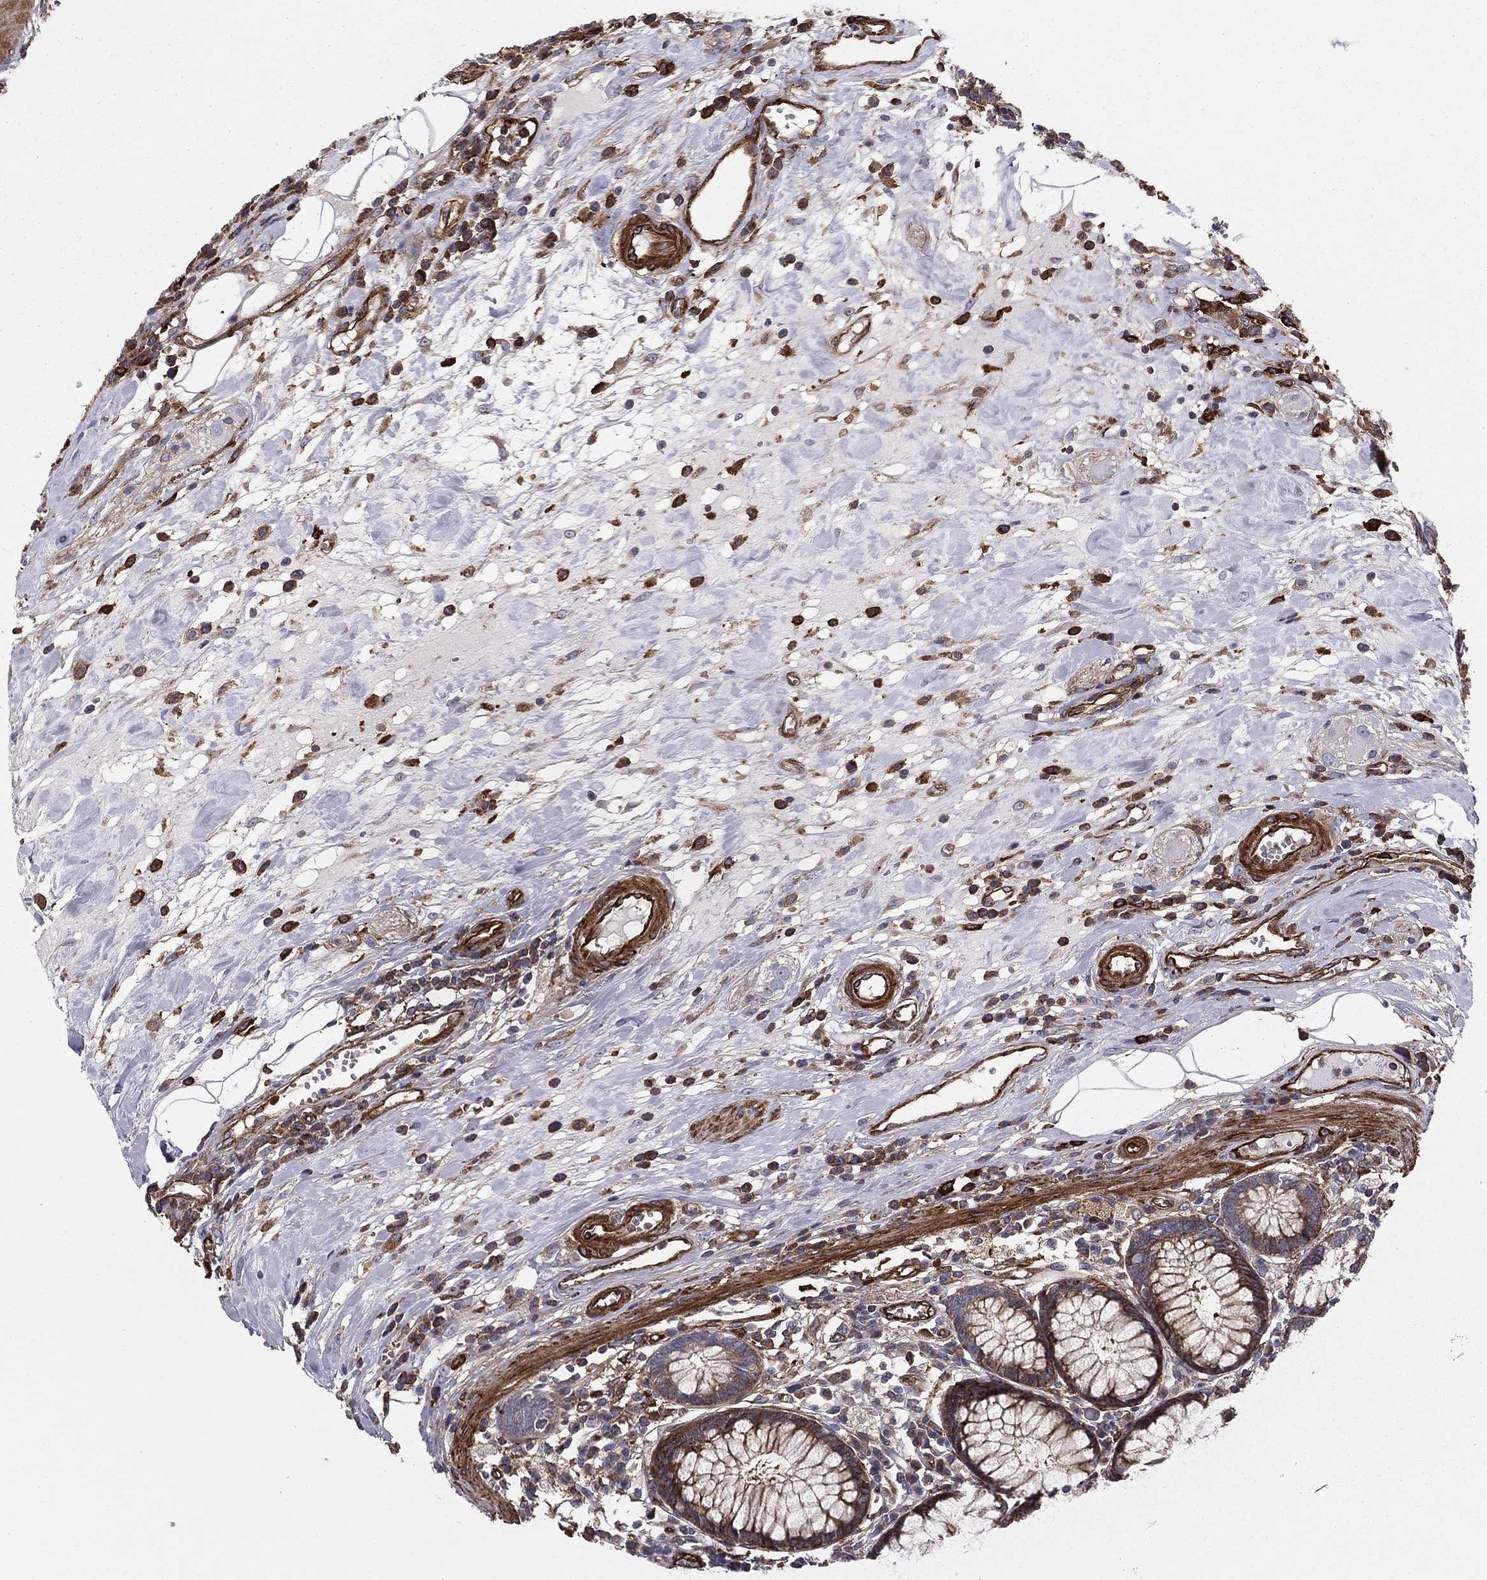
{"staining": {"intensity": "strong", "quantity": ">75%", "location": "cytoplasmic/membranous"}, "tissue": "colon", "cell_type": "Endothelial cells", "image_type": "normal", "snomed": [{"axis": "morphology", "description": "Normal tissue, NOS"}, {"axis": "topography", "description": "Colon"}], "caption": "IHC micrograph of benign colon: human colon stained using IHC exhibits high levels of strong protein expression localized specifically in the cytoplasmic/membranous of endothelial cells, appearing as a cytoplasmic/membranous brown color.", "gene": "EHBP1L1", "patient": {"sex": "male", "age": 65}}